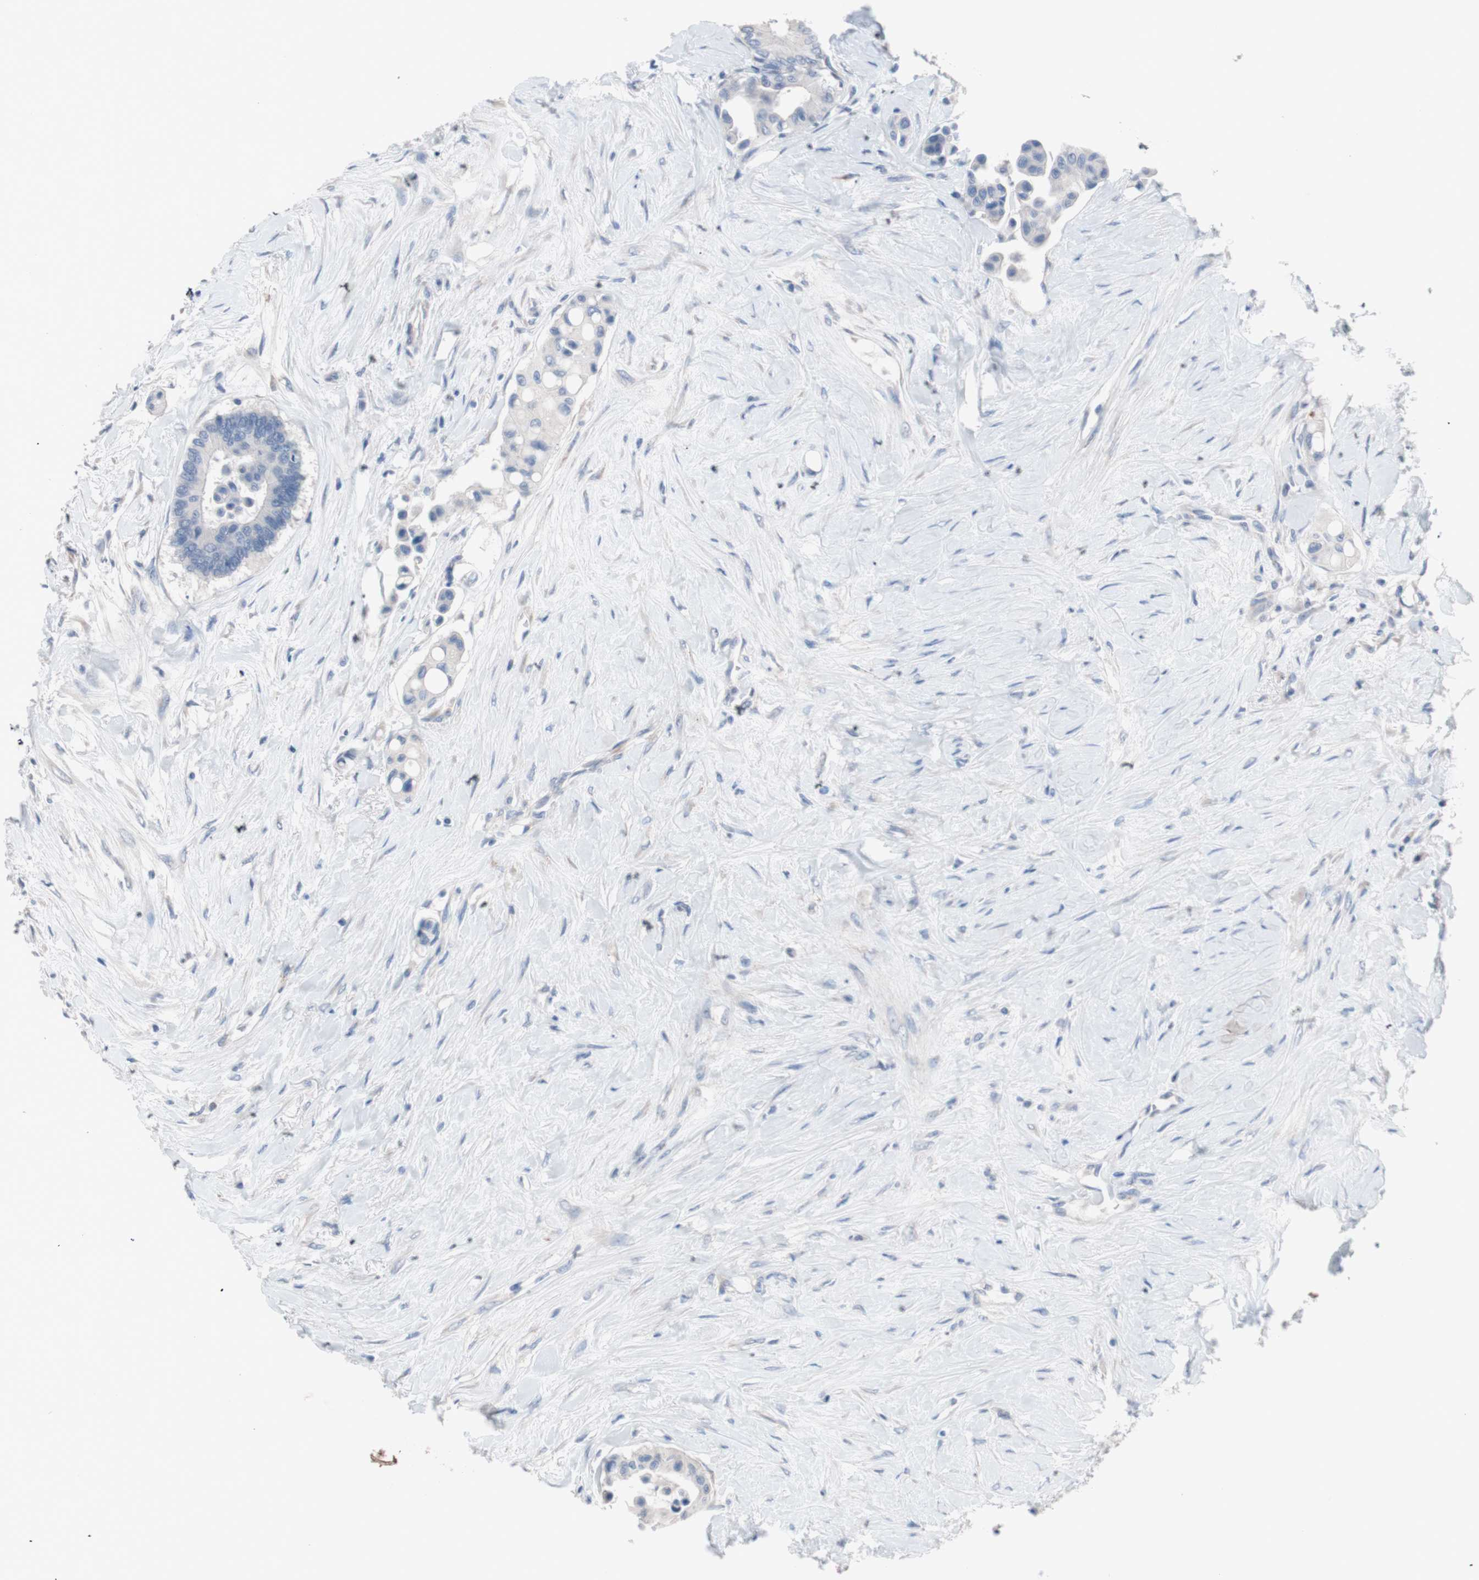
{"staining": {"intensity": "negative", "quantity": "none", "location": "none"}, "tissue": "colorectal cancer", "cell_type": "Tumor cells", "image_type": "cancer", "snomed": [{"axis": "morphology", "description": "Normal tissue, NOS"}, {"axis": "morphology", "description": "Adenocarcinoma, NOS"}, {"axis": "topography", "description": "Colon"}], "caption": "Colorectal cancer was stained to show a protein in brown. There is no significant staining in tumor cells.", "gene": "ULBP1", "patient": {"sex": "male", "age": 82}}